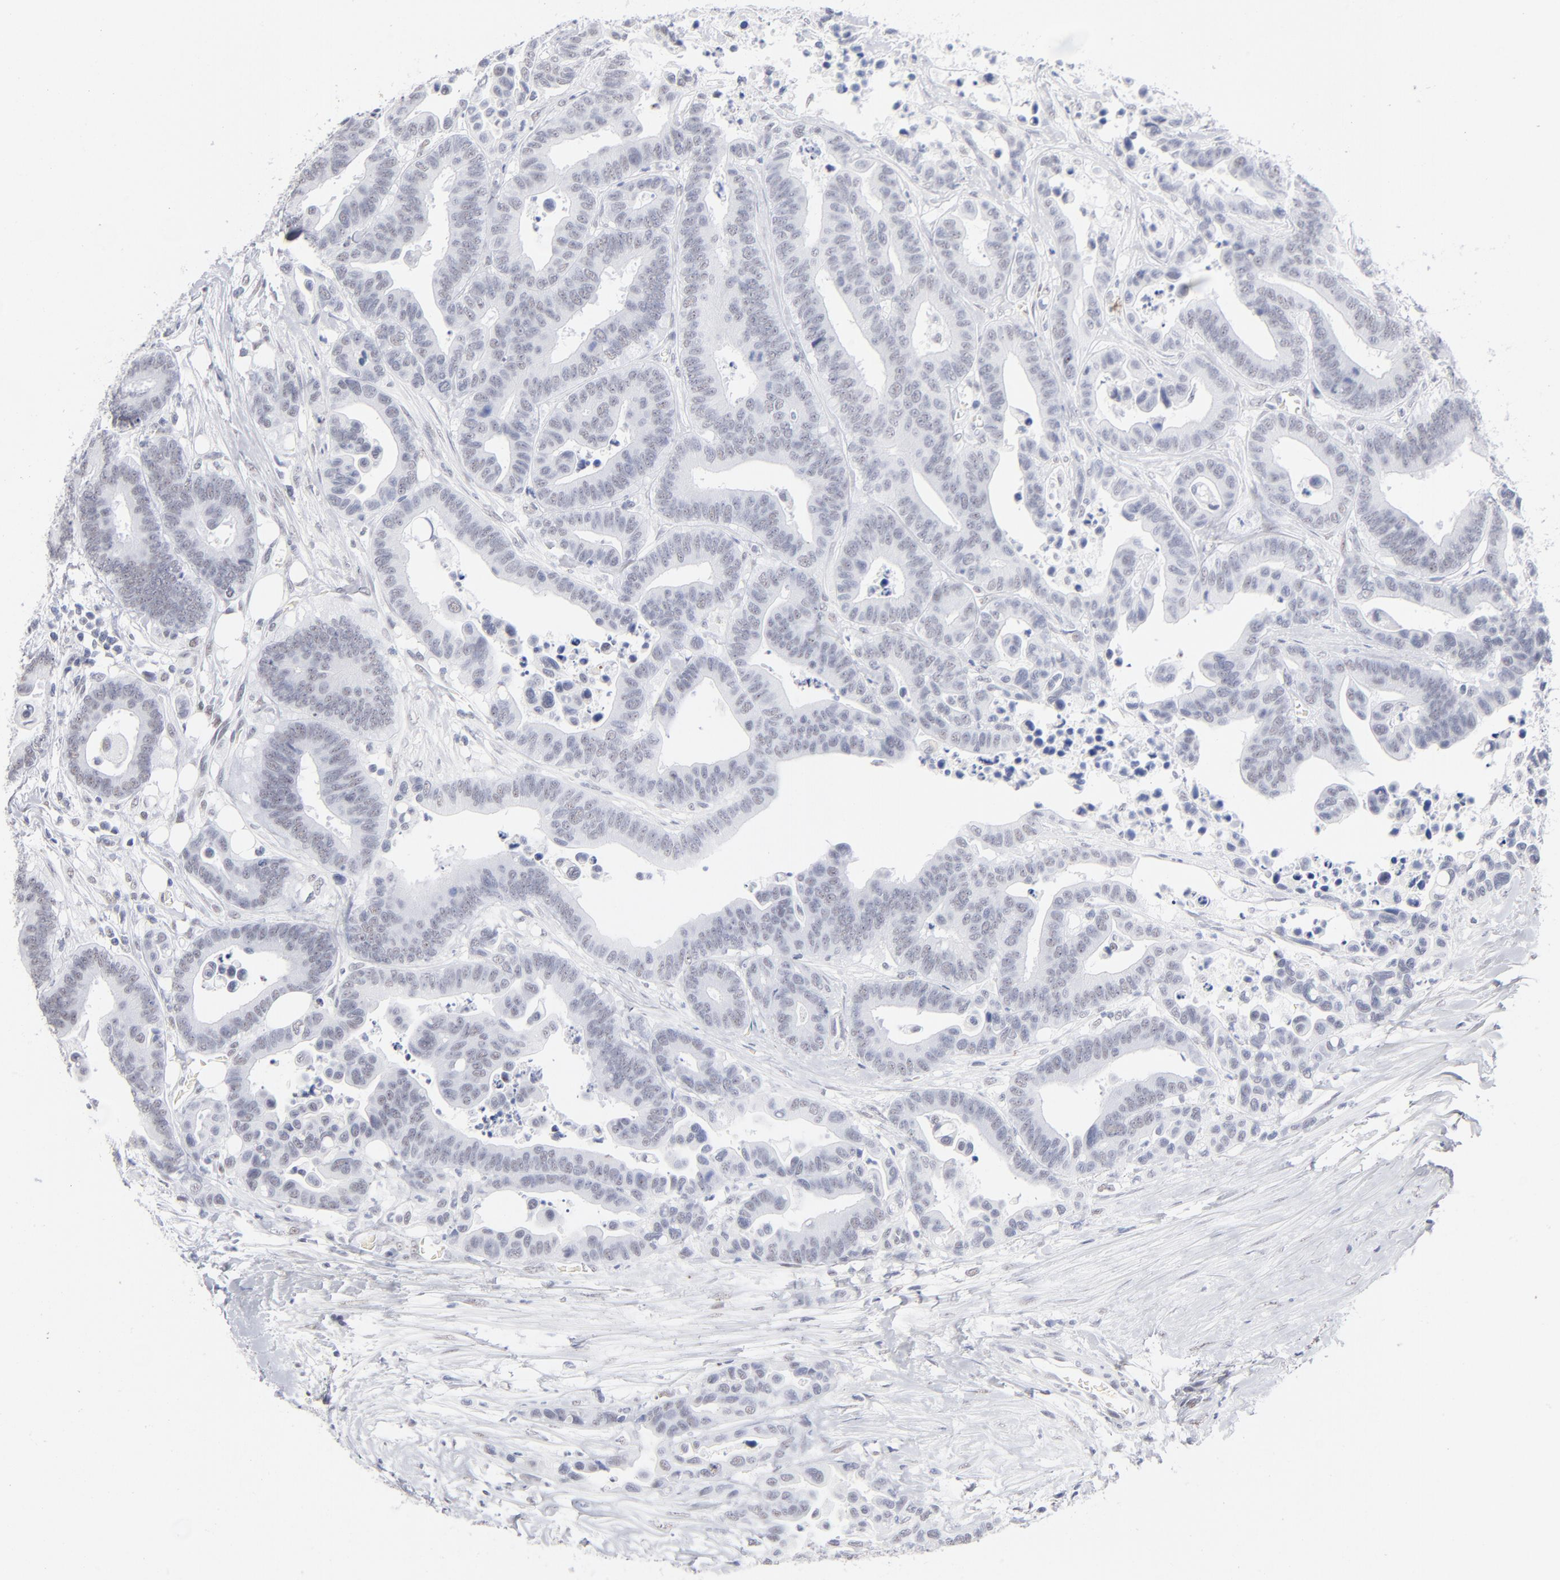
{"staining": {"intensity": "weak", "quantity": "<25%", "location": "nuclear"}, "tissue": "colorectal cancer", "cell_type": "Tumor cells", "image_type": "cancer", "snomed": [{"axis": "morphology", "description": "Adenocarcinoma, NOS"}, {"axis": "topography", "description": "Colon"}], "caption": "Immunohistochemical staining of colorectal cancer (adenocarcinoma) demonstrates no significant positivity in tumor cells.", "gene": "SNRPB", "patient": {"sex": "male", "age": 82}}